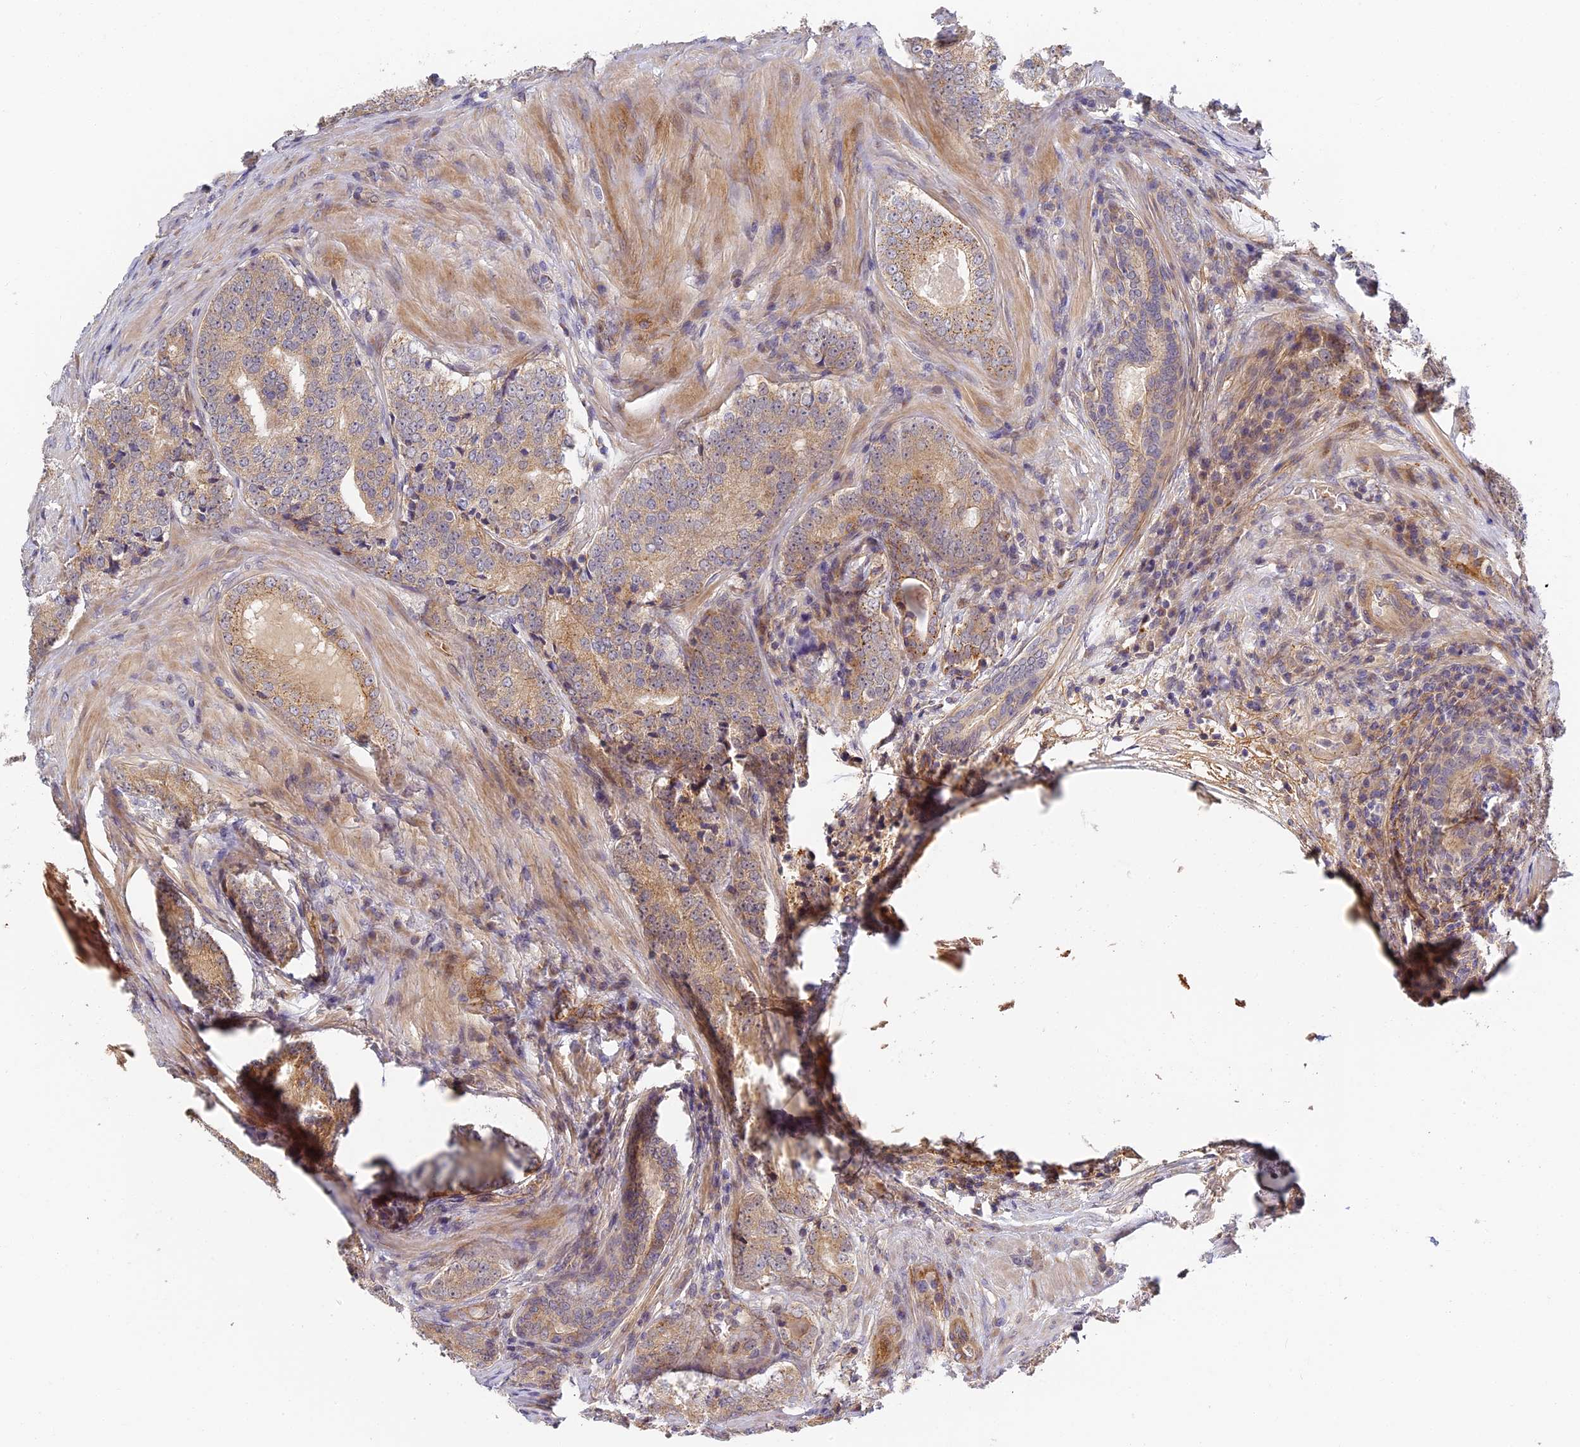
{"staining": {"intensity": "weak", "quantity": "25%-75%", "location": "cytoplasmic/membranous"}, "tissue": "prostate cancer", "cell_type": "Tumor cells", "image_type": "cancer", "snomed": [{"axis": "morphology", "description": "Adenocarcinoma, Low grade"}, {"axis": "topography", "description": "Prostate"}], "caption": "Immunohistochemistry (IHC) (DAB (3,3'-diaminobenzidine)) staining of prostate low-grade adenocarcinoma displays weak cytoplasmic/membranous protein staining in approximately 25%-75% of tumor cells.", "gene": "MISP3", "patient": {"sex": "male", "age": 68}}